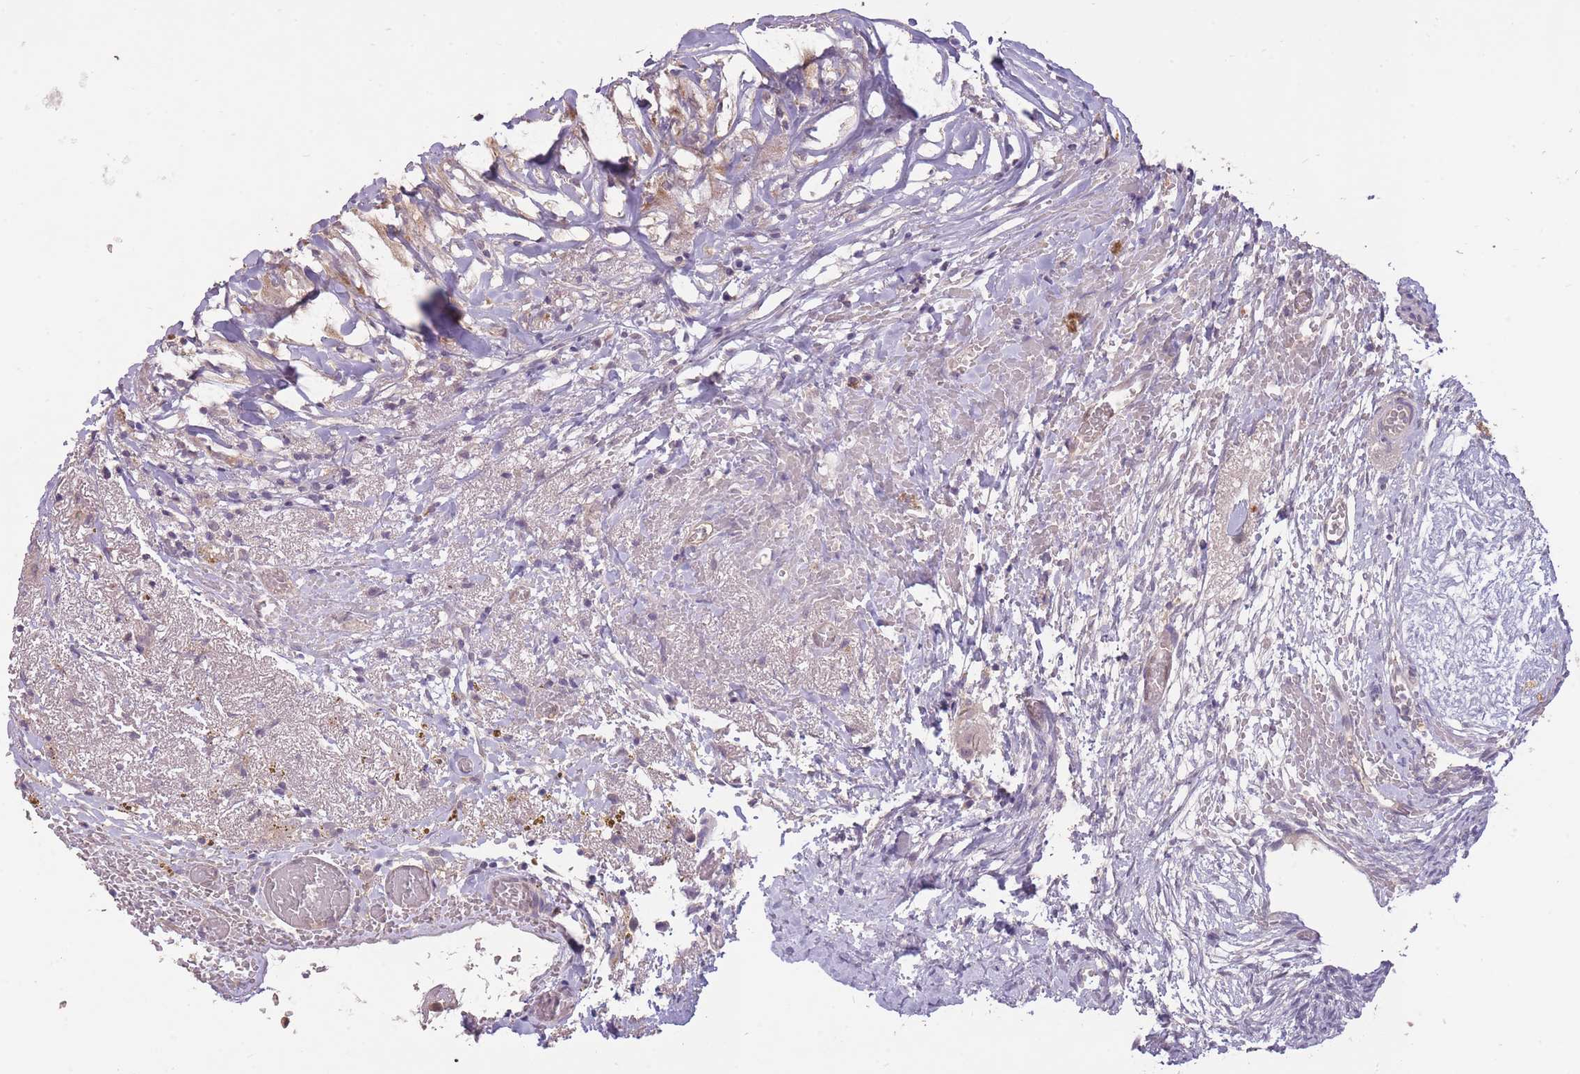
{"staining": {"intensity": "negative", "quantity": "none", "location": "none"}, "tissue": "ovary", "cell_type": "Ovarian stroma cells", "image_type": "normal", "snomed": [{"axis": "morphology", "description": "Normal tissue, NOS"}, {"axis": "topography", "description": "Ovary"}], "caption": "High power microscopy photomicrograph of an immunohistochemistry micrograph of normal ovary, revealing no significant staining in ovarian stroma cells. (DAB (3,3'-diaminobenzidine) IHC visualized using brightfield microscopy, high magnification).", "gene": "LRATD2", "patient": {"sex": "female", "age": 39}}